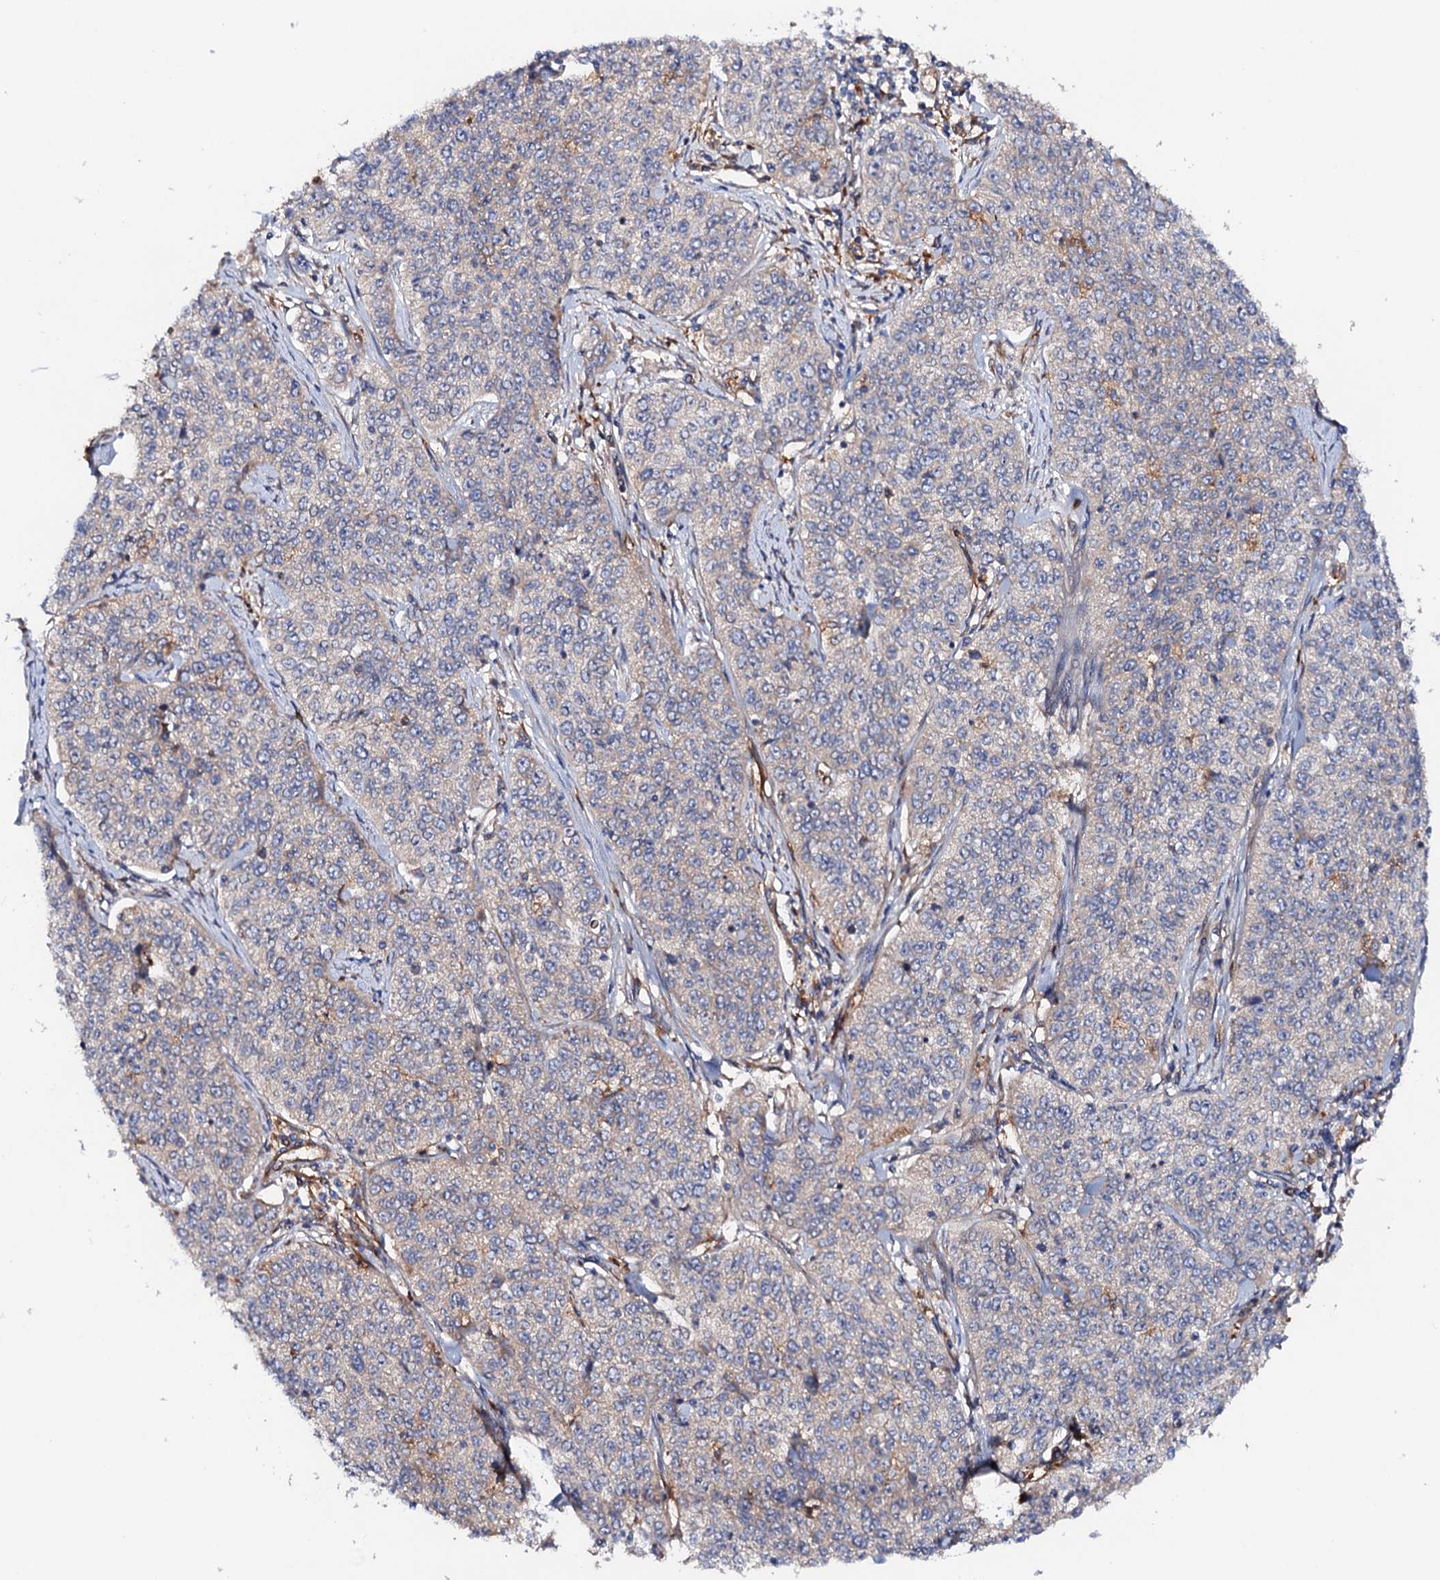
{"staining": {"intensity": "negative", "quantity": "none", "location": "none"}, "tissue": "cervical cancer", "cell_type": "Tumor cells", "image_type": "cancer", "snomed": [{"axis": "morphology", "description": "Squamous cell carcinoma, NOS"}, {"axis": "topography", "description": "Cervix"}], "caption": "Tumor cells are negative for brown protein staining in squamous cell carcinoma (cervical). The staining was performed using DAB (3,3'-diaminobenzidine) to visualize the protein expression in brown, while the nuclei were stained in blue with hematoxylin (Magnification: 20x).", "gene": "MRPL48", "patient": {"sex": "female", "age": 35}}